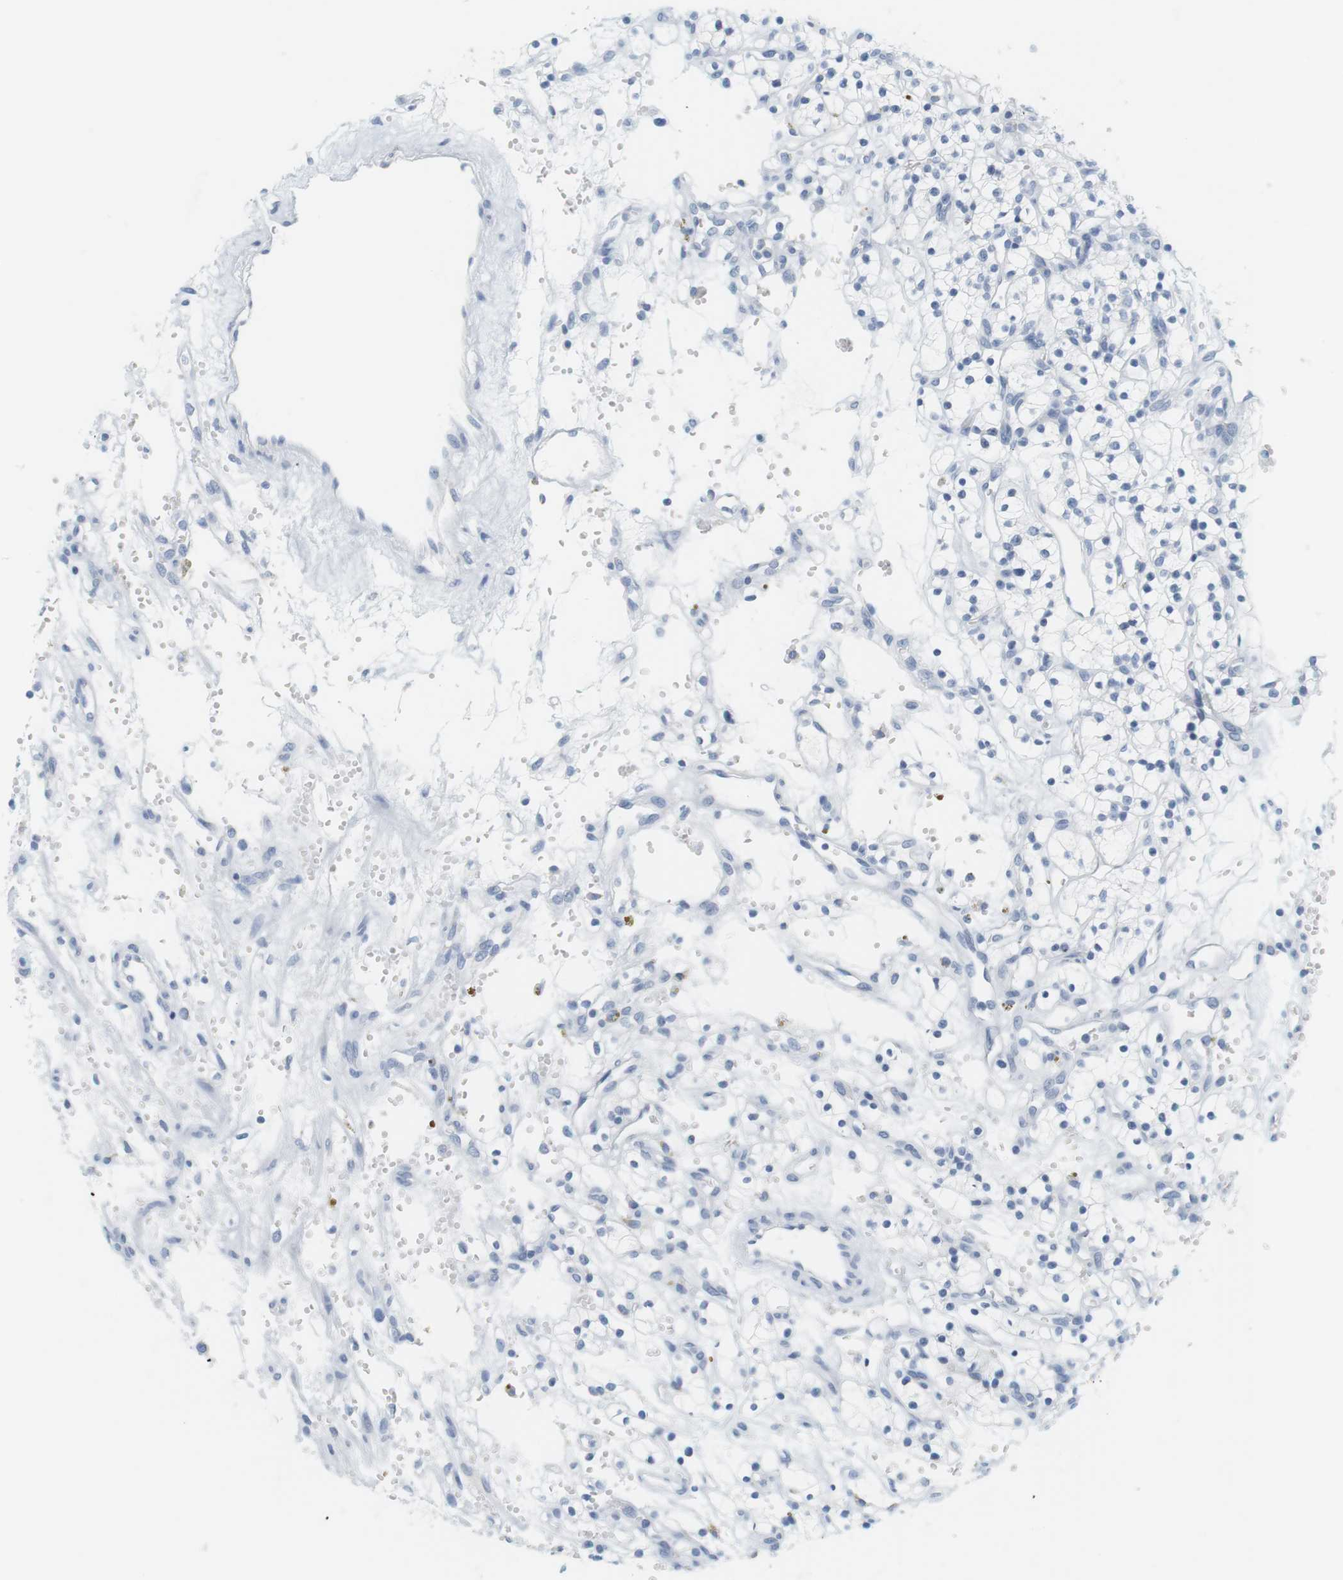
{"staining": {"intensity": "negative", "quantity": "none", "location": "none"}, "tissue": "renal cancer", "cell_type": "Tumor cells", "image_type": "cancer", "snomed": [{"axis": "morphology", "description": "Adenocarcinoma, NOS"}, {"axis": "topography", "description": "Kidney"}], "caption": "Histopathology image shows no significant protein staining in tumor cells of renal cancer.", "gene": "OPRM1", "patient": {"sex": "female", "age": 57}}